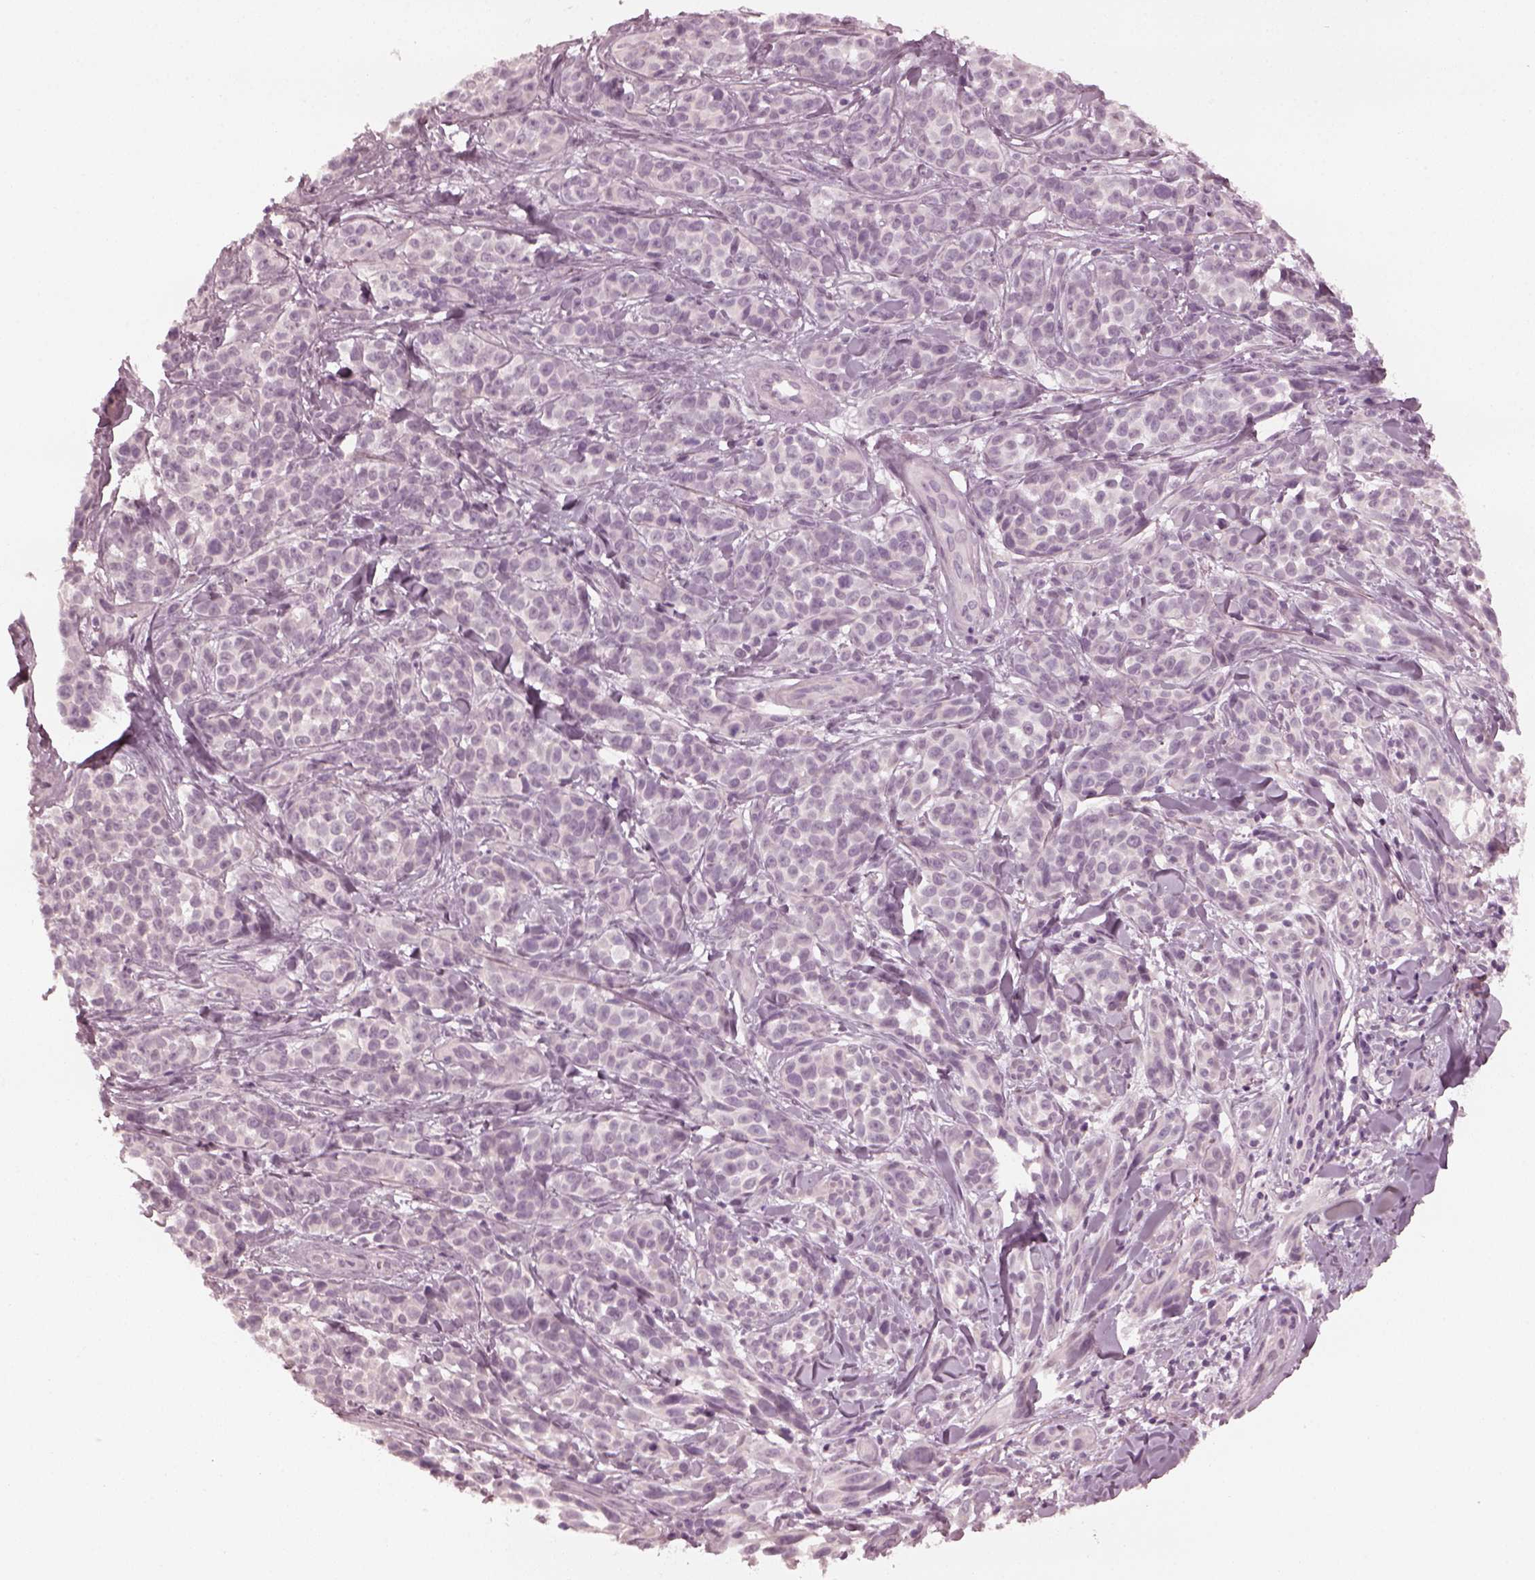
{"staining": {"intensity": "negative", "quantity": "none", "location": "none"}, "tissue": "melanoma", "cell_type": "Tumor cells", "image_type": "cancer", "snomed": [{"axis": "morphology", "description": "Malignant melanoma, NOS"}, {"axis": "topography", "description": "Skin"}], "caption": "This histopathology image is of melanoma stained with immunohistochemistry (IHC) to label a protein in brown with the nuclei are counter-stained blue. There is no positivity in tumor cells. (DAB immunohistochemistry, high magnification).", "gene": "CCDC170", "patient": {"sex": "female", "age": 88}}